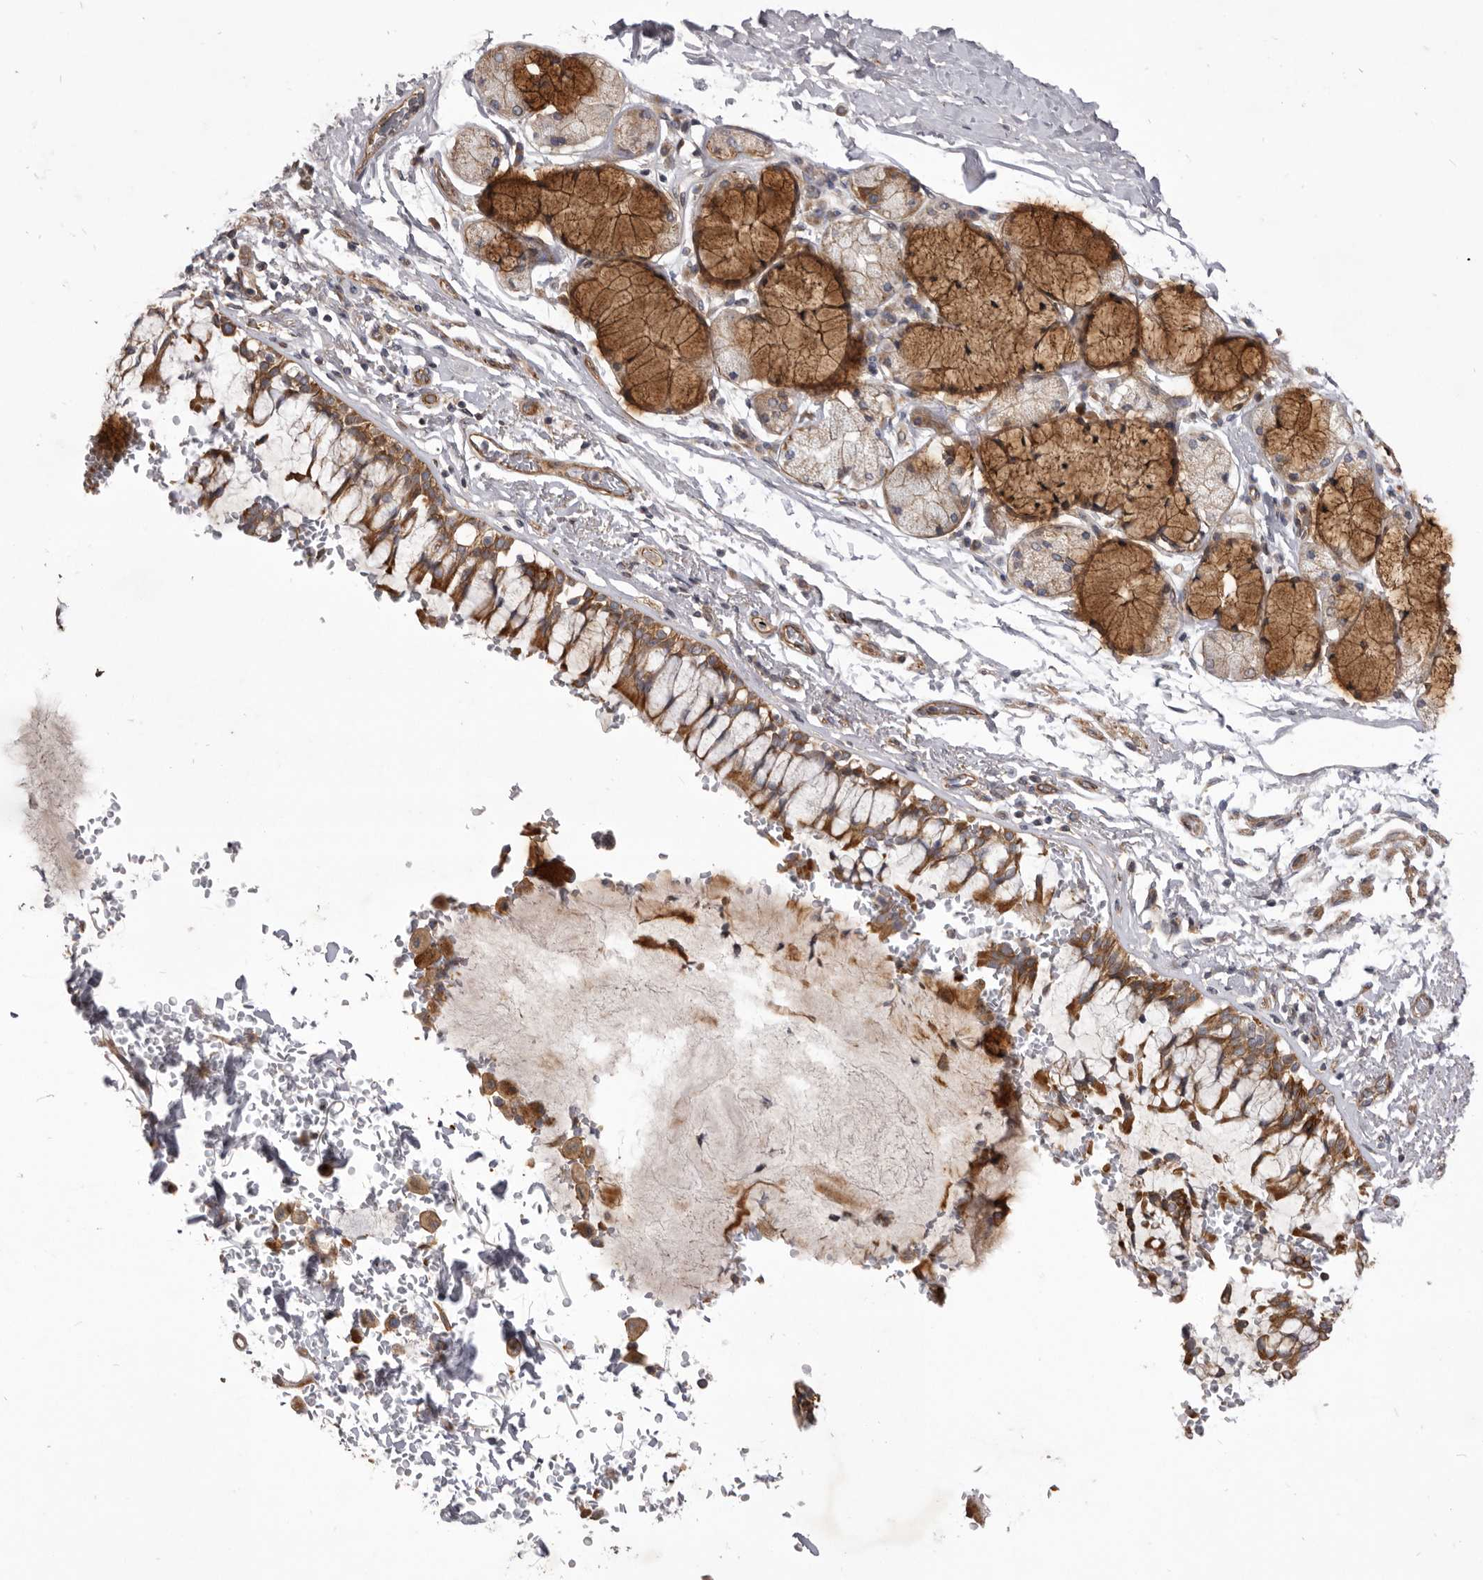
{"staining": {"intensity": "moderate", "quantity": ">75%", "location": "cytoplasmic/membranous"}, "tissue": "bronchus", "cell_type": "Respiratory epithelial cells", "image_type": "normal", "snomed": [{"axis": "morphology", "description": "Normal tissue, NOS"}, {"axis": "morphology", "description": "Inflammation, NOS"}, {"axis": "topography", "description": "Cartilage tissue"}, {"axis": "topography", "description": "Bronchus"}, {"axis": "topography", "description": "Lung"}], "caption": "High-power microscopy captured an immunohistochemistry image of normal bronchus, revealing moderate cytoplasmic/membranous staining in approximately >75% of respiratory epithelial cells.", "gene": "VPS45", "patient": {"sex": "female", "age": 64}}